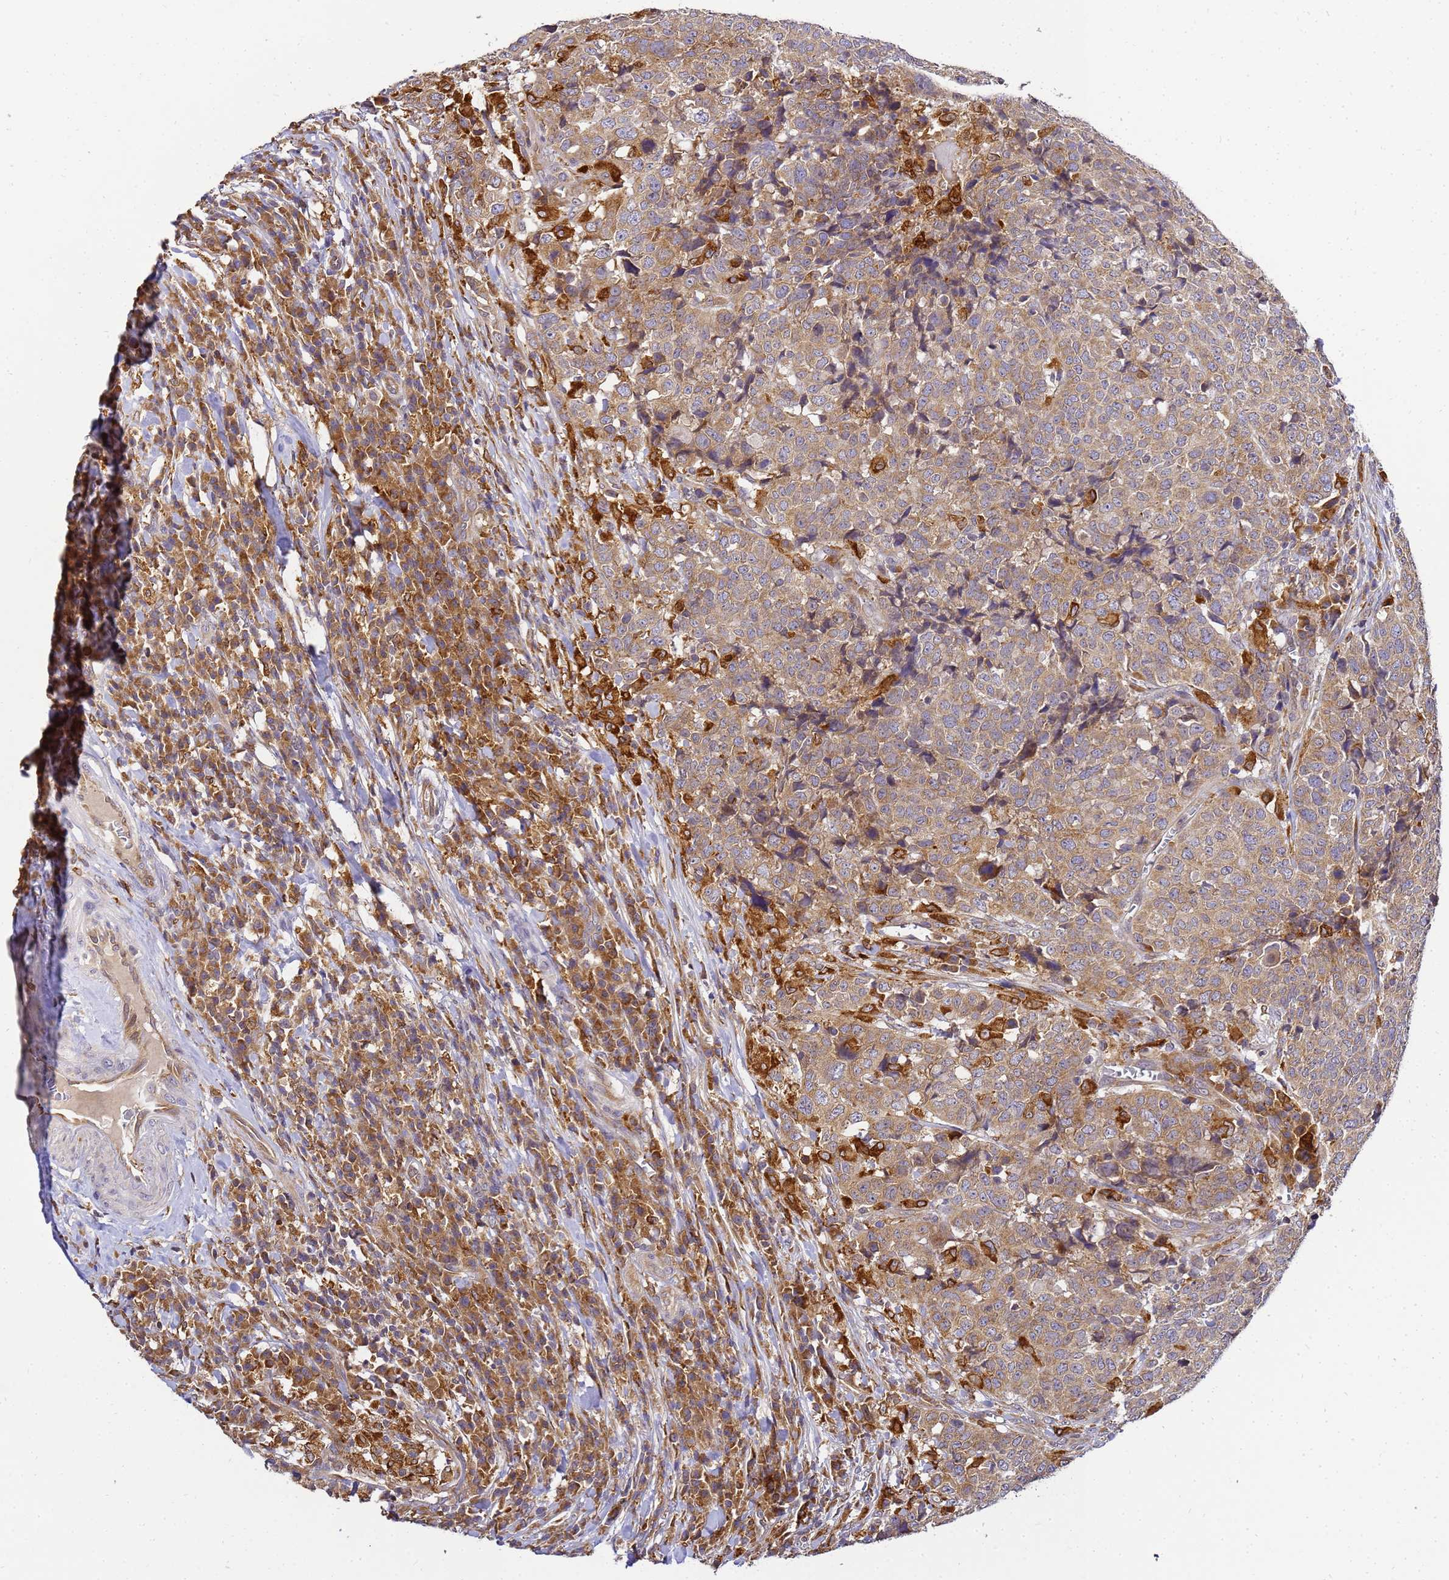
{"staining": {"intensity": "moderate", "quantity": ">75%", "location": "cytoplasmic/membranous"}, "tissue": "head and neck cancer", "cell_type": "Tumor cells", "image_type": "cancer", "snomed": [{"axis": "morphology", "description": "Squamous cell carcinoma, NOS"}, {"axis": "topography", "description": "Head-Neck"}], "caption": "A brown stain highlights moderate cytoplasmic/membranous staining of a protein in human head and neck cancer tumor cells.", "gene": "ADPGK", "patient": {"sex": "male", "age": 66}}